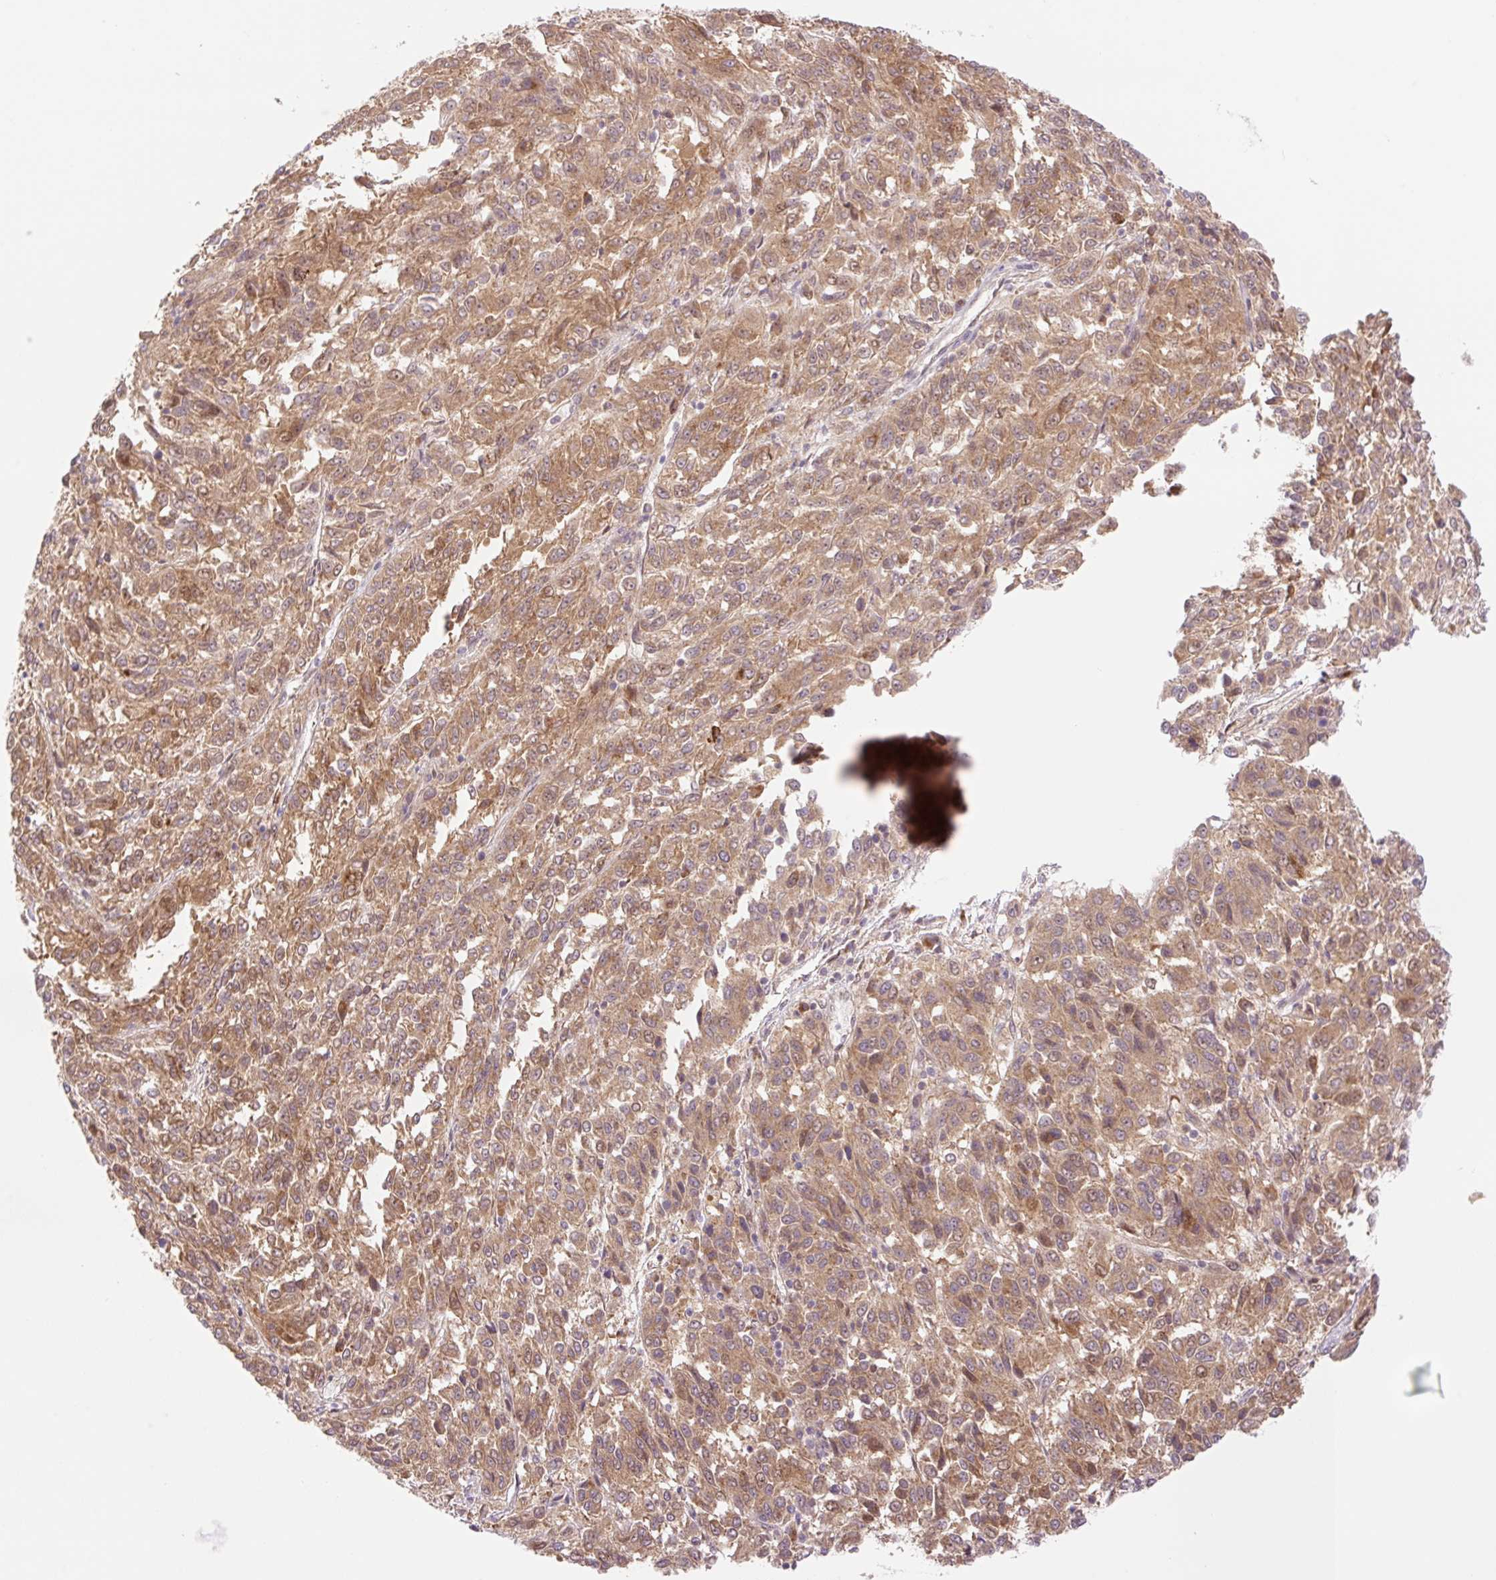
{"staining": {"intensity": "moderate", "quantity": ">75%", "location": "cytoplasmic/membranous,nuclear"}, "tissue": "melanoma", "cell_type": "Tumor cells", "image_type": "cancer", "snomed": [{"axis": "morphology", "description": "Malignant melanoma, Metastatic site"}, {"axis": "topography", "description": "Lung"}], "caption": "Immunohistochemistry micrograph of neoplastic tissue: human malignant melanoma (metastatic site) stained using immunohistochemistry (IHC) exhibits medium levels of moderate protein expression localized specifically in the cytoplasmic/membranous and nuclear of tumor cells, appearing as a cytoplasmic/membranous and nuclear brown color.", "gene": "VPS25", "patient": {"sex": "male", "age": 64}}